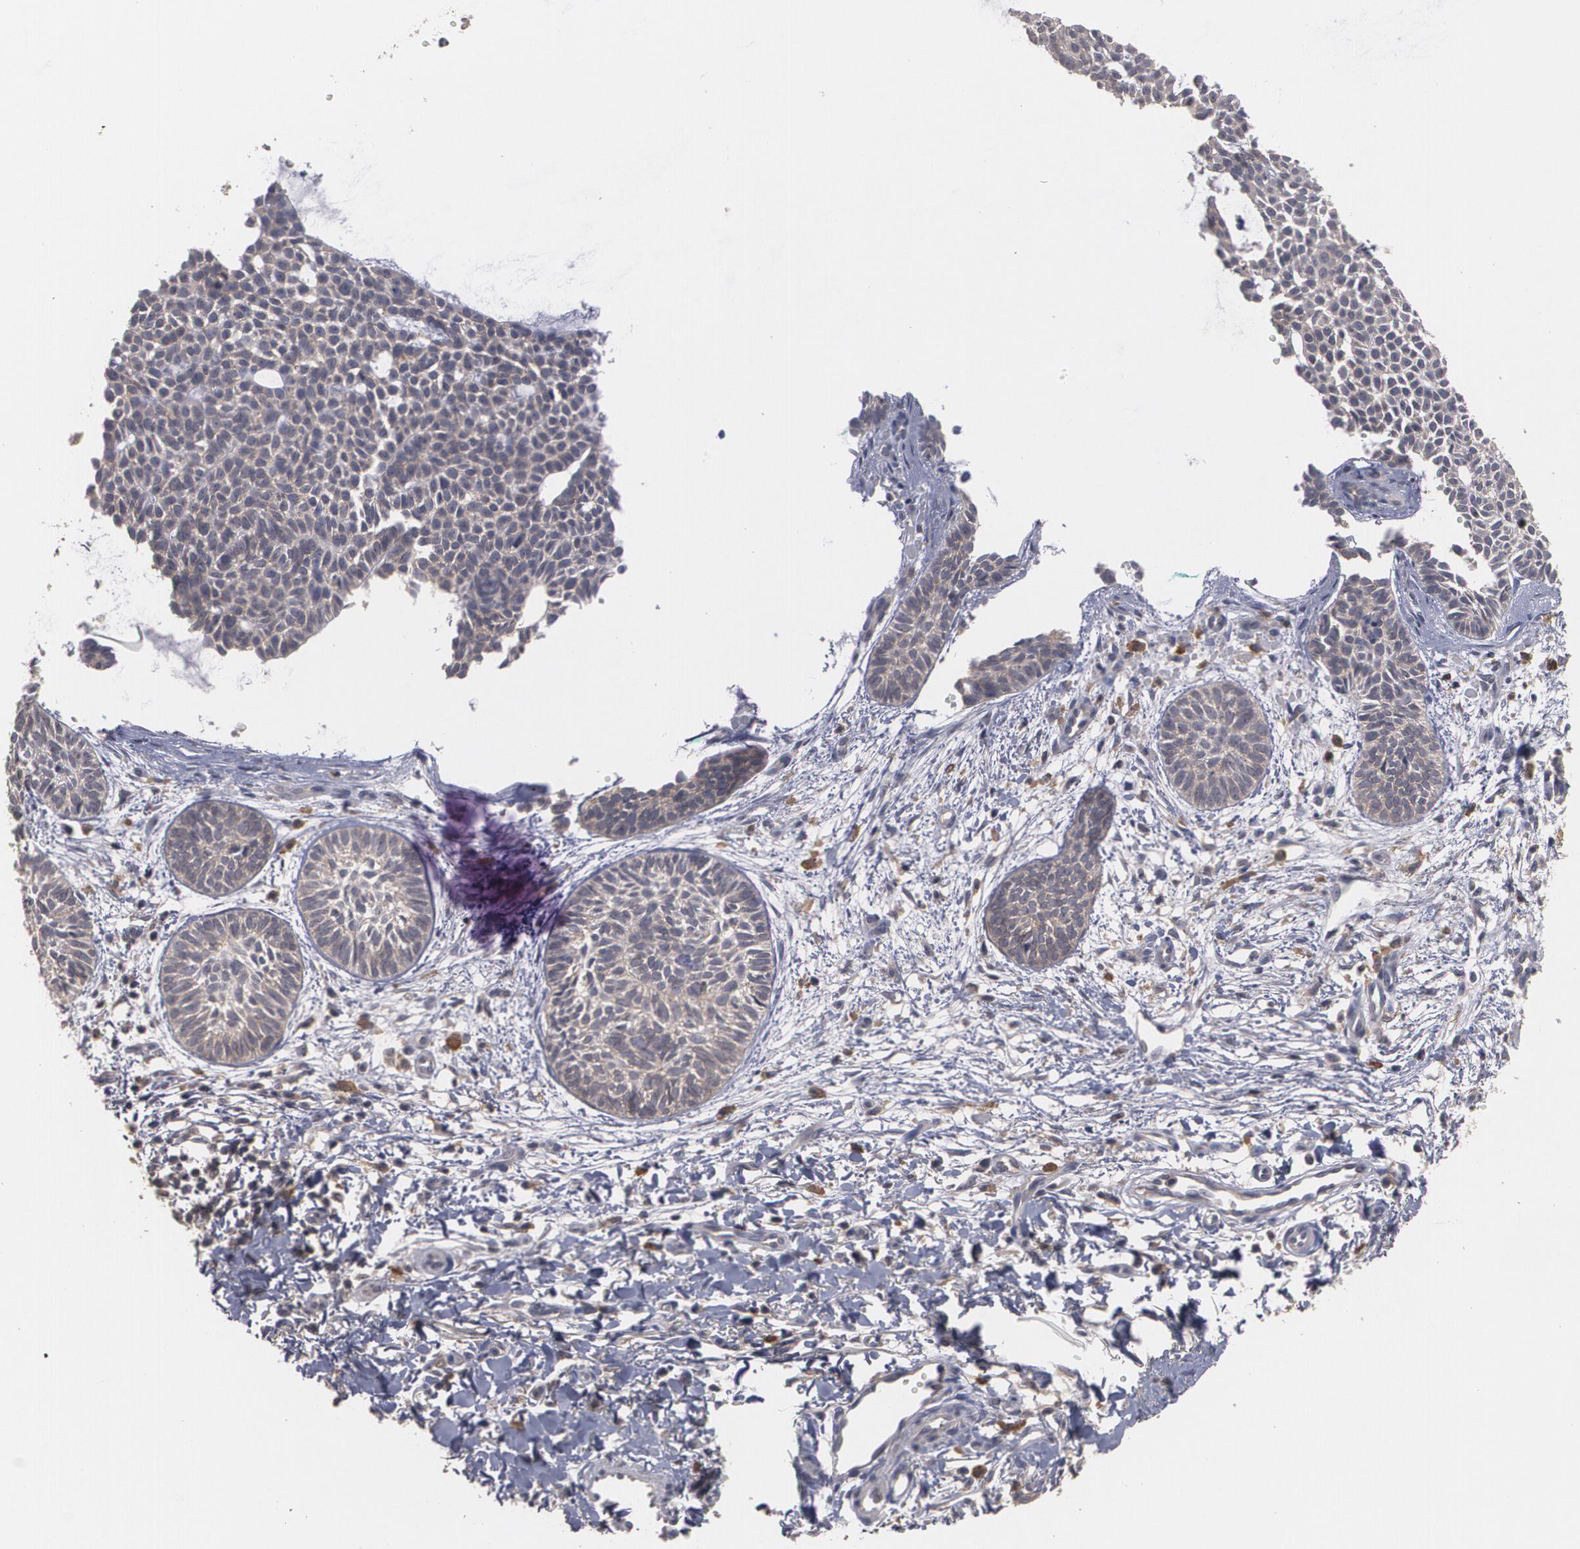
{"staining": {"intensity": "weak", "quantity": ">75%", "location": "cytoplasmic/membranous"}, "tissue": "skin cancer", "cell_type": "Tumor cells", "image_type": "cancer", "snomed": [{"axis": "morphology", "description": "Basal cell carcinoma"}, {"axis": "topography", "description": "Skin"}], "caption": "Protein expression analysis of skin cancer (basal cell carcinoma) displays weak cytoplasmic/membranous expression in about >75% of tumor cells.", "gene": "ARF6", "patient": {"sex": "male", "age": 75}}